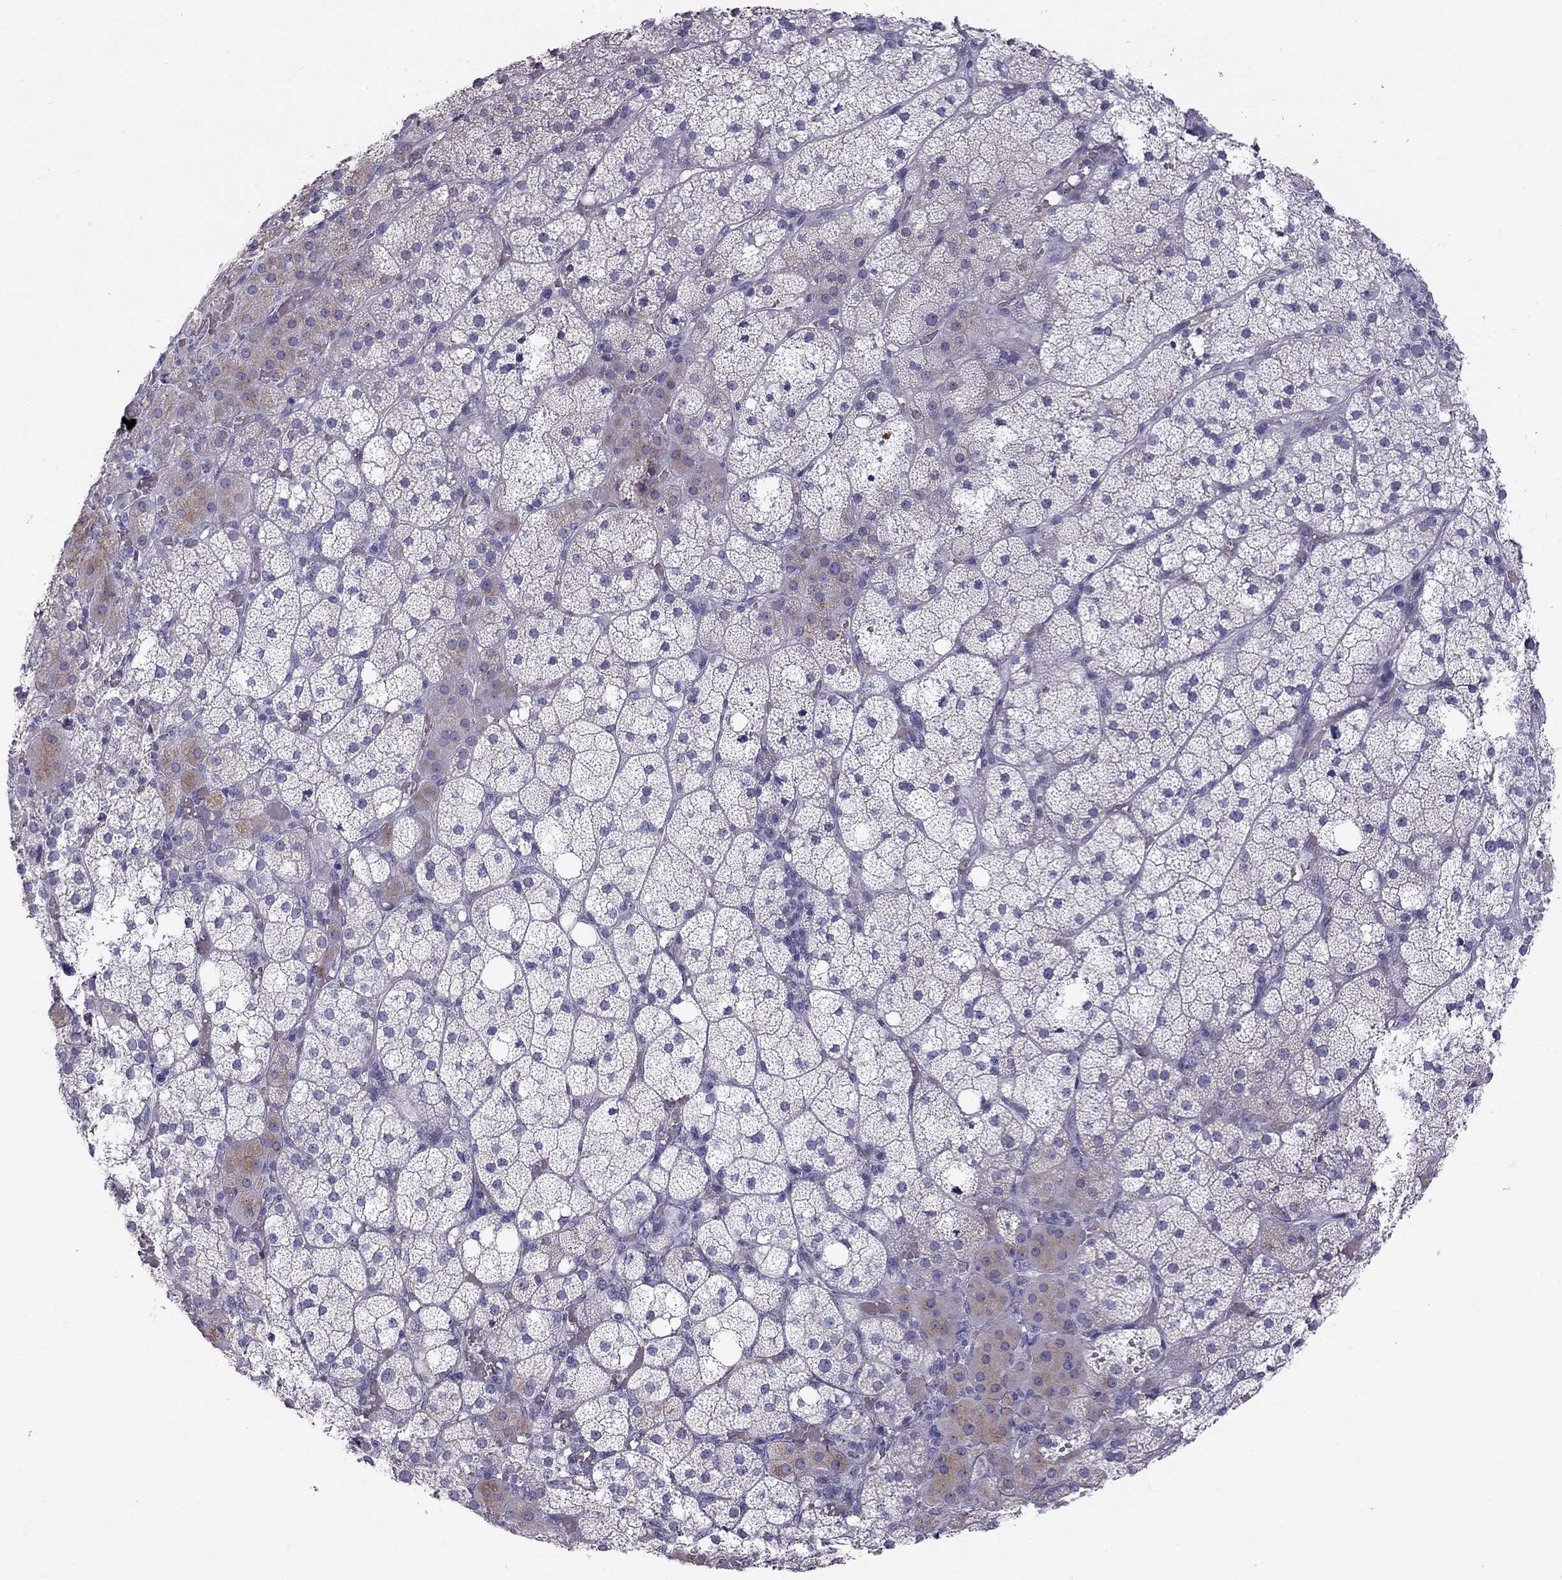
{"staining": {"intensity": "negative", "quantity": "none", "location": "none"}, "tissue": "adrenal gland", "cell_type": "Glandular cells", "image_type": "normal", "snomed": [{"axis": "morphology", "description": "Normal tissue, NOS"}, {"axis": "topography", "description": "Adrenal gland"}], "caption": "Immunohistochemistry (IHC) of benign adrenal gland reveals no expression in glandular cells.", "gene": "TDRD6", "patient": {"sex": "male", "age": 53}}